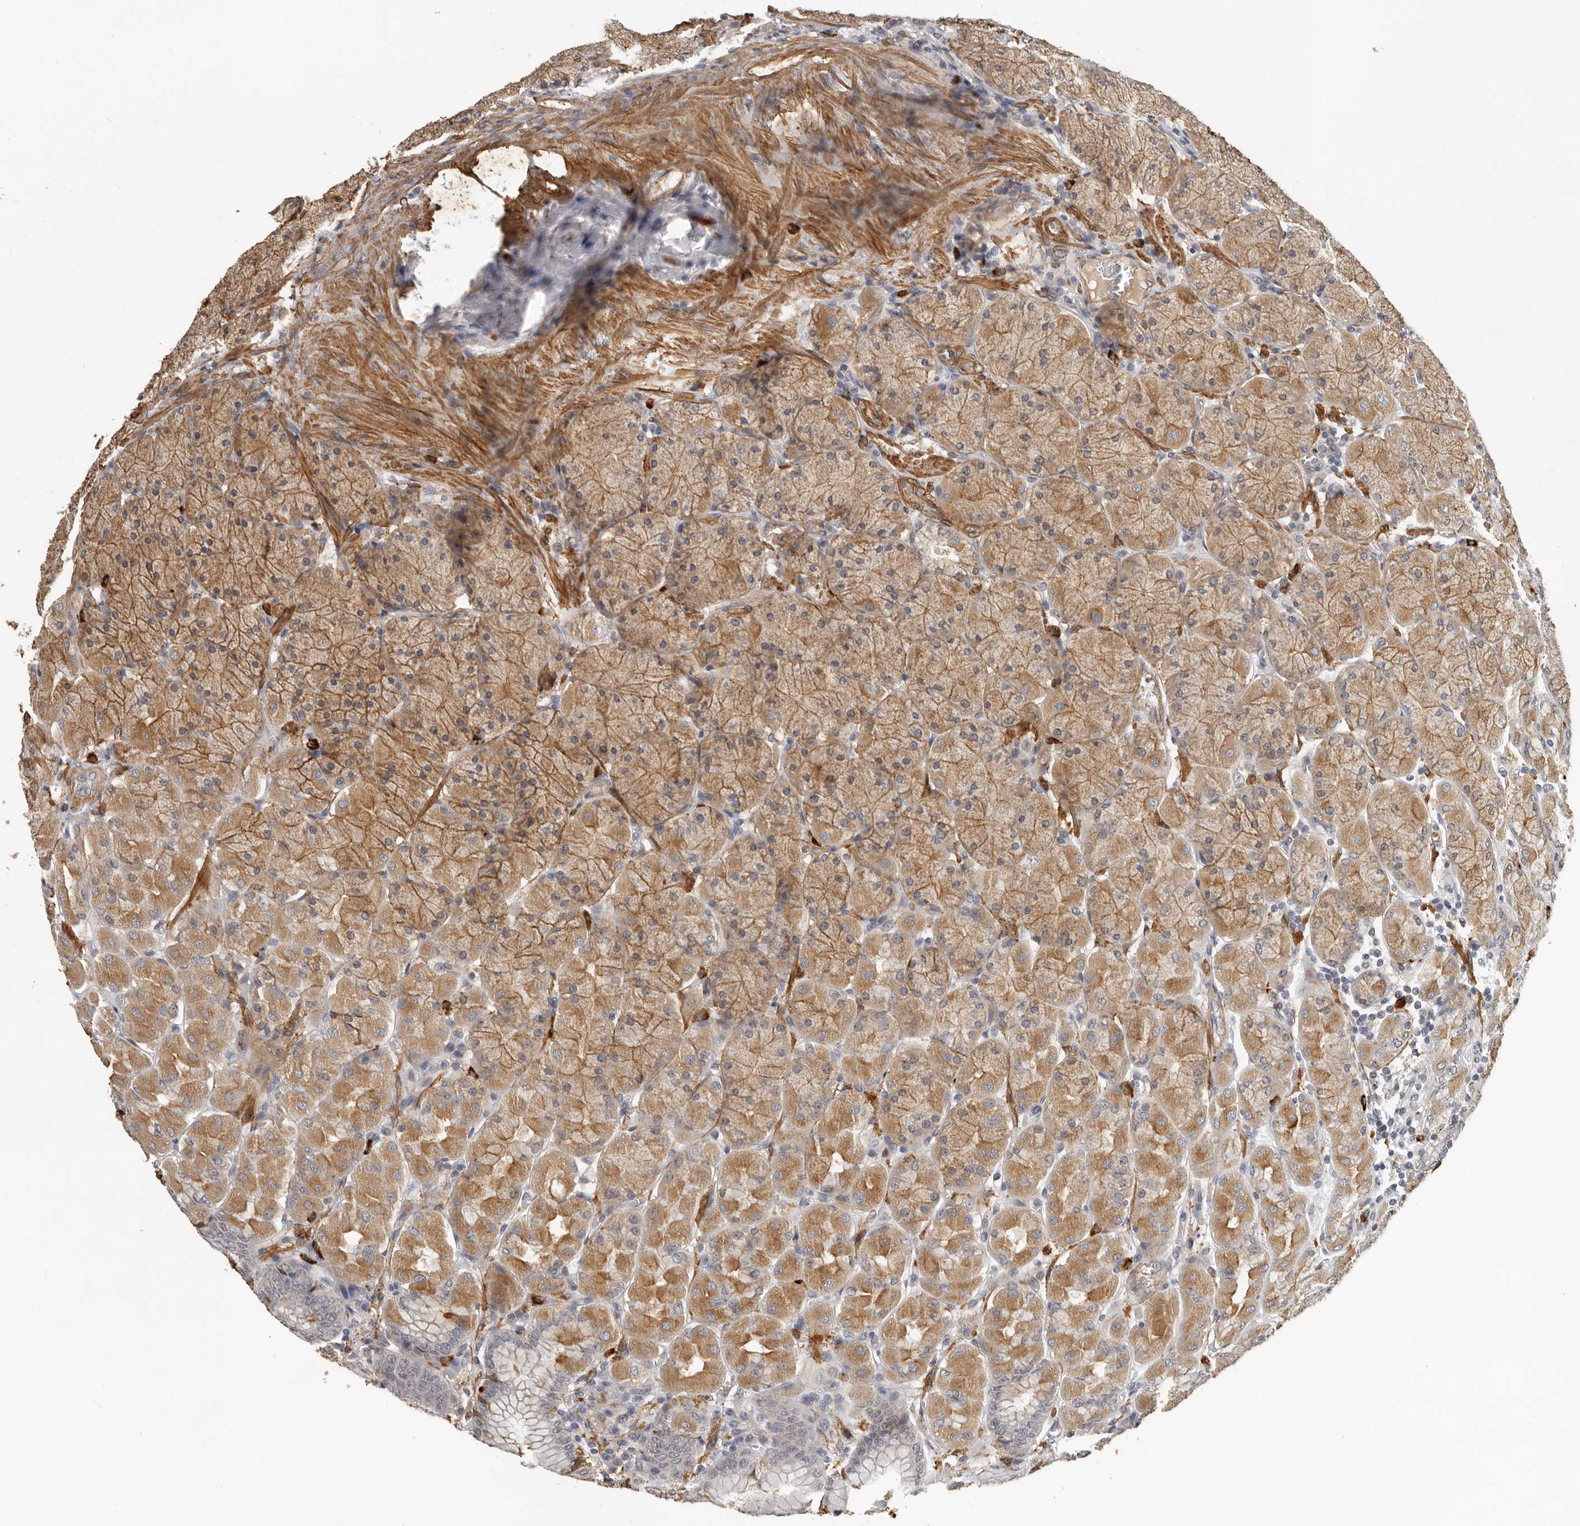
{"staining": {"intensity": "moderate", "quantity": ">75%", "location": "cytoplasmic/membranous"}, "tissue": "stomach", "cell_type": "Glandular cells", "image_type": "normal", "snomed": [{"axis": "morphology", "description": "Normal tissue, NOS"}, {"axis": "topography", "description": "Stomach, upper"}], "caption": "Immunohistochemistry of normal stomach displays medium levels of moderate cytoplasmic/membranous expression in approximately >75% of glandular cells.", "gene": "RNF157", "patient": {"sex": "female", "age": 56}}